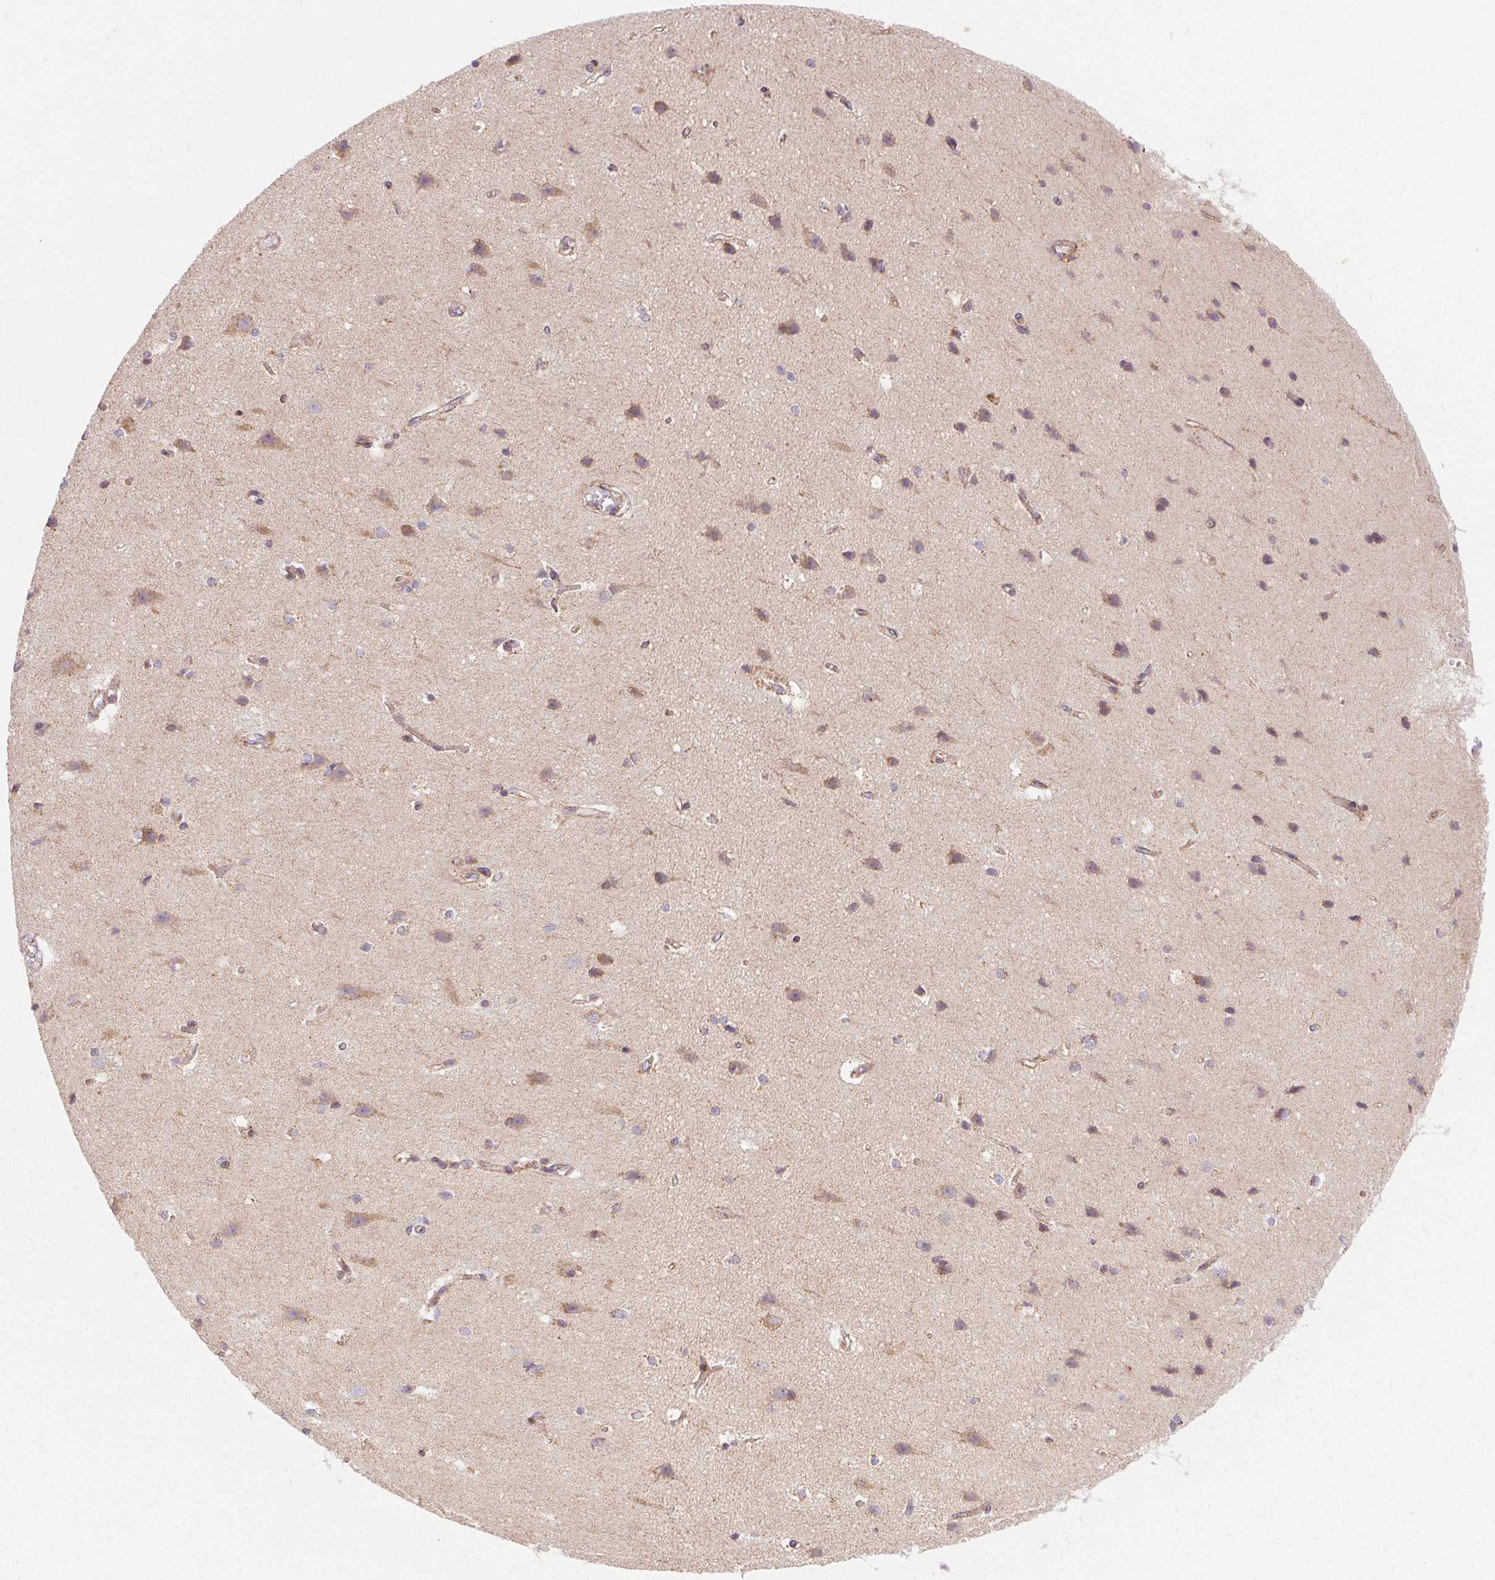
{"staining": {"intensity": "moderate", "quantity": "25%-75%", "location": "cytoplasmic/membranous"}, "tissue": "cerebral cortex", "cell_type": "Endothelial cells", "image_type": "normal", "snomed": [{"axis": "morphology", "description": "Normal tissue, NOS"}, {"axis": "topography", "description": "Cerebral cortex"}], "caption": "Immunohistochemistry (DAB (3,3'-diaminobenzidine)) staining of unremarkable human cerebral cortex shows moderate cytoplasmic/membranous protein staining in approximately 25%-75% of endothelial cells. (IHC, brightfield microscopy, high magnification).", "gene": "CLPB", "patient": {"sex": "male", "age": 37}}